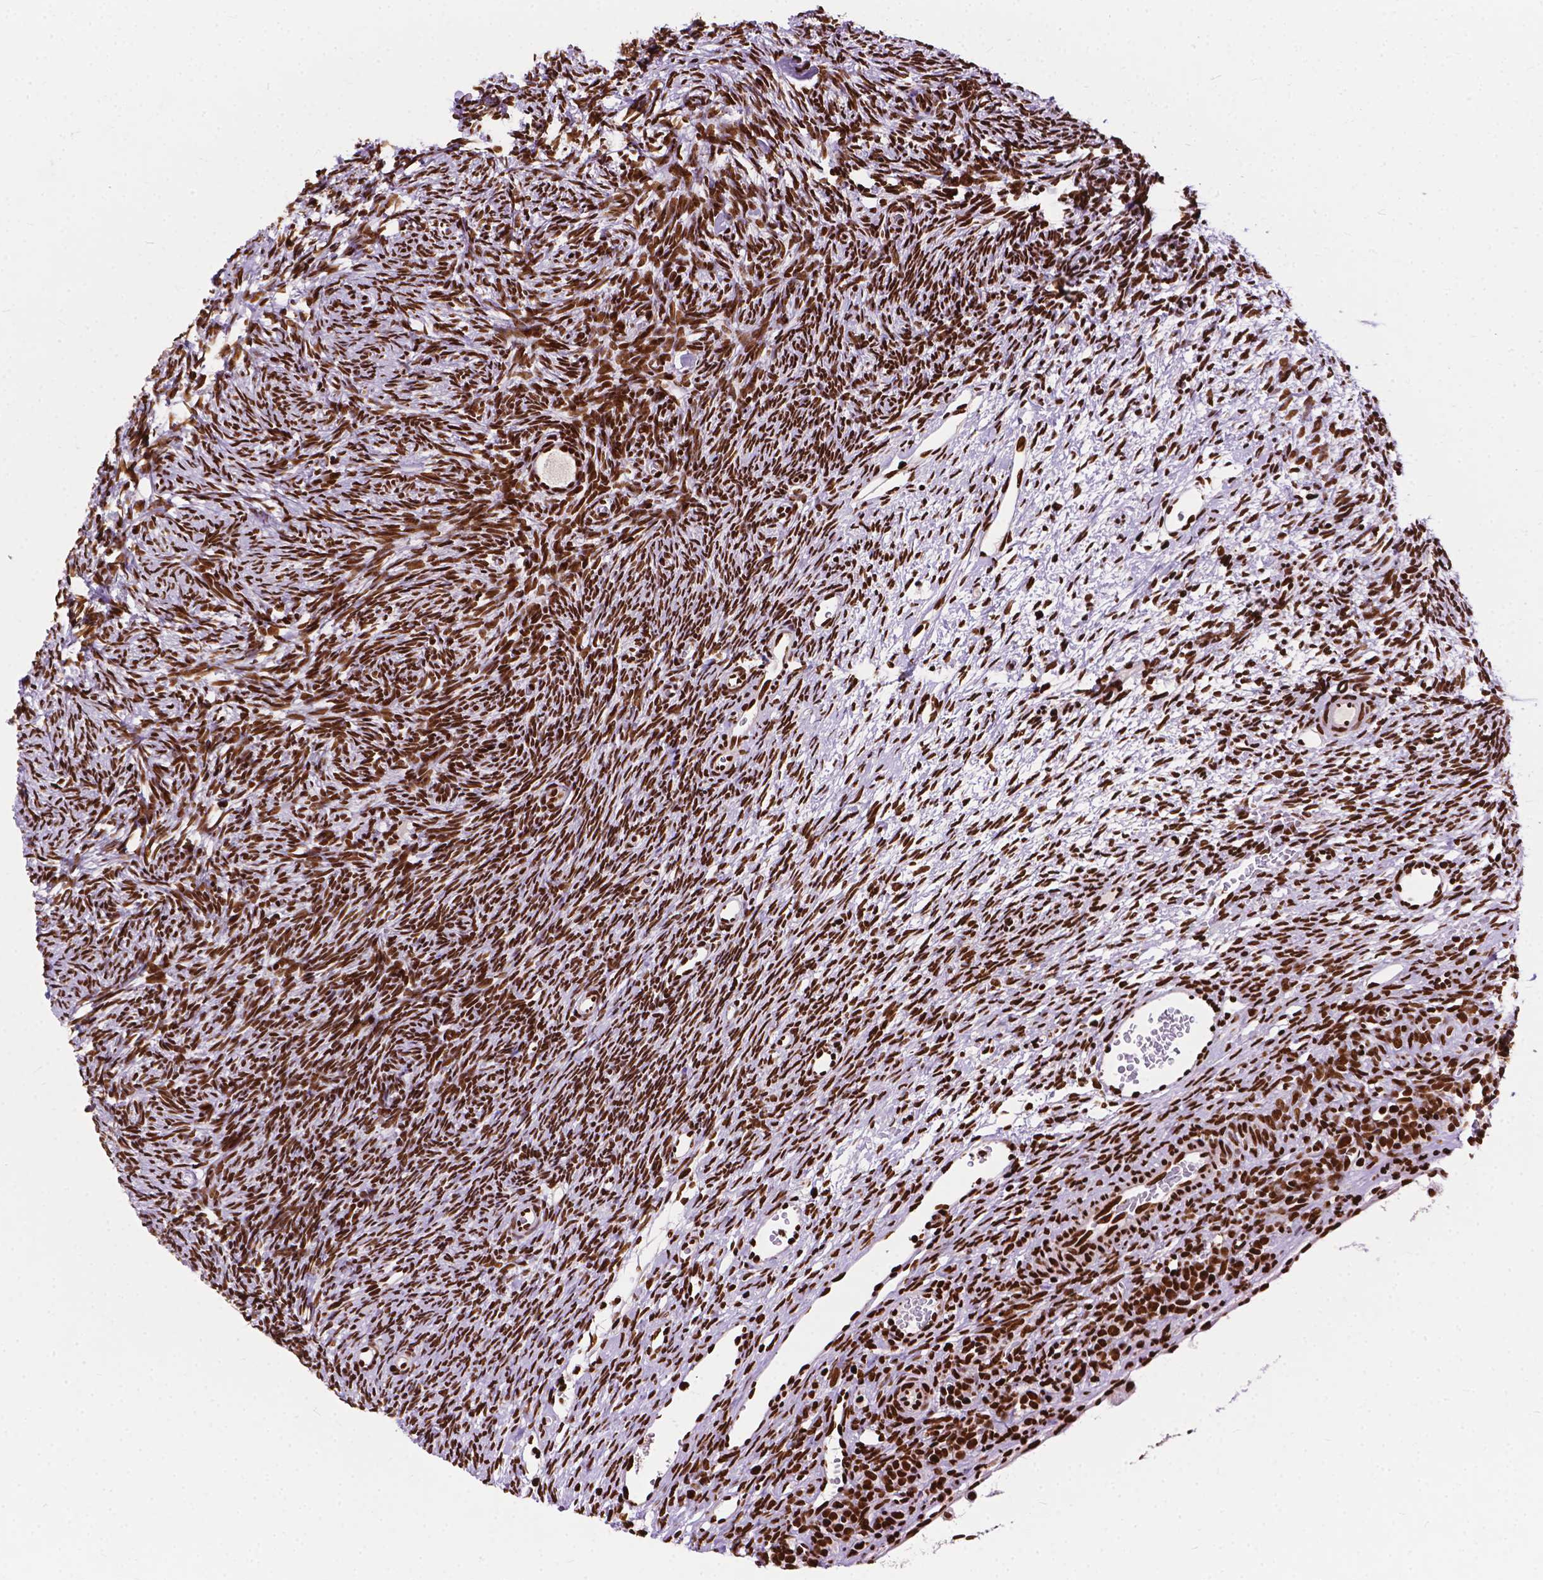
{"staining": {"intensity": "negative", "quantity": "none", "location": "none"}, "tissue": "ovary", "cell_type": "Follicle cells", "image_type": "normal", "snomed": [{"axis": "morphology", "description": "Normal tissue, NOS"}, {"axis": "topography", "description": "Ovary"}], "caption": "Immunohistochemistry (IHC) of unremarkable ovary reveals no expression in follicle cells.", "gene": "SMIM5", "patient": {"sex": "female", "age": 34}}